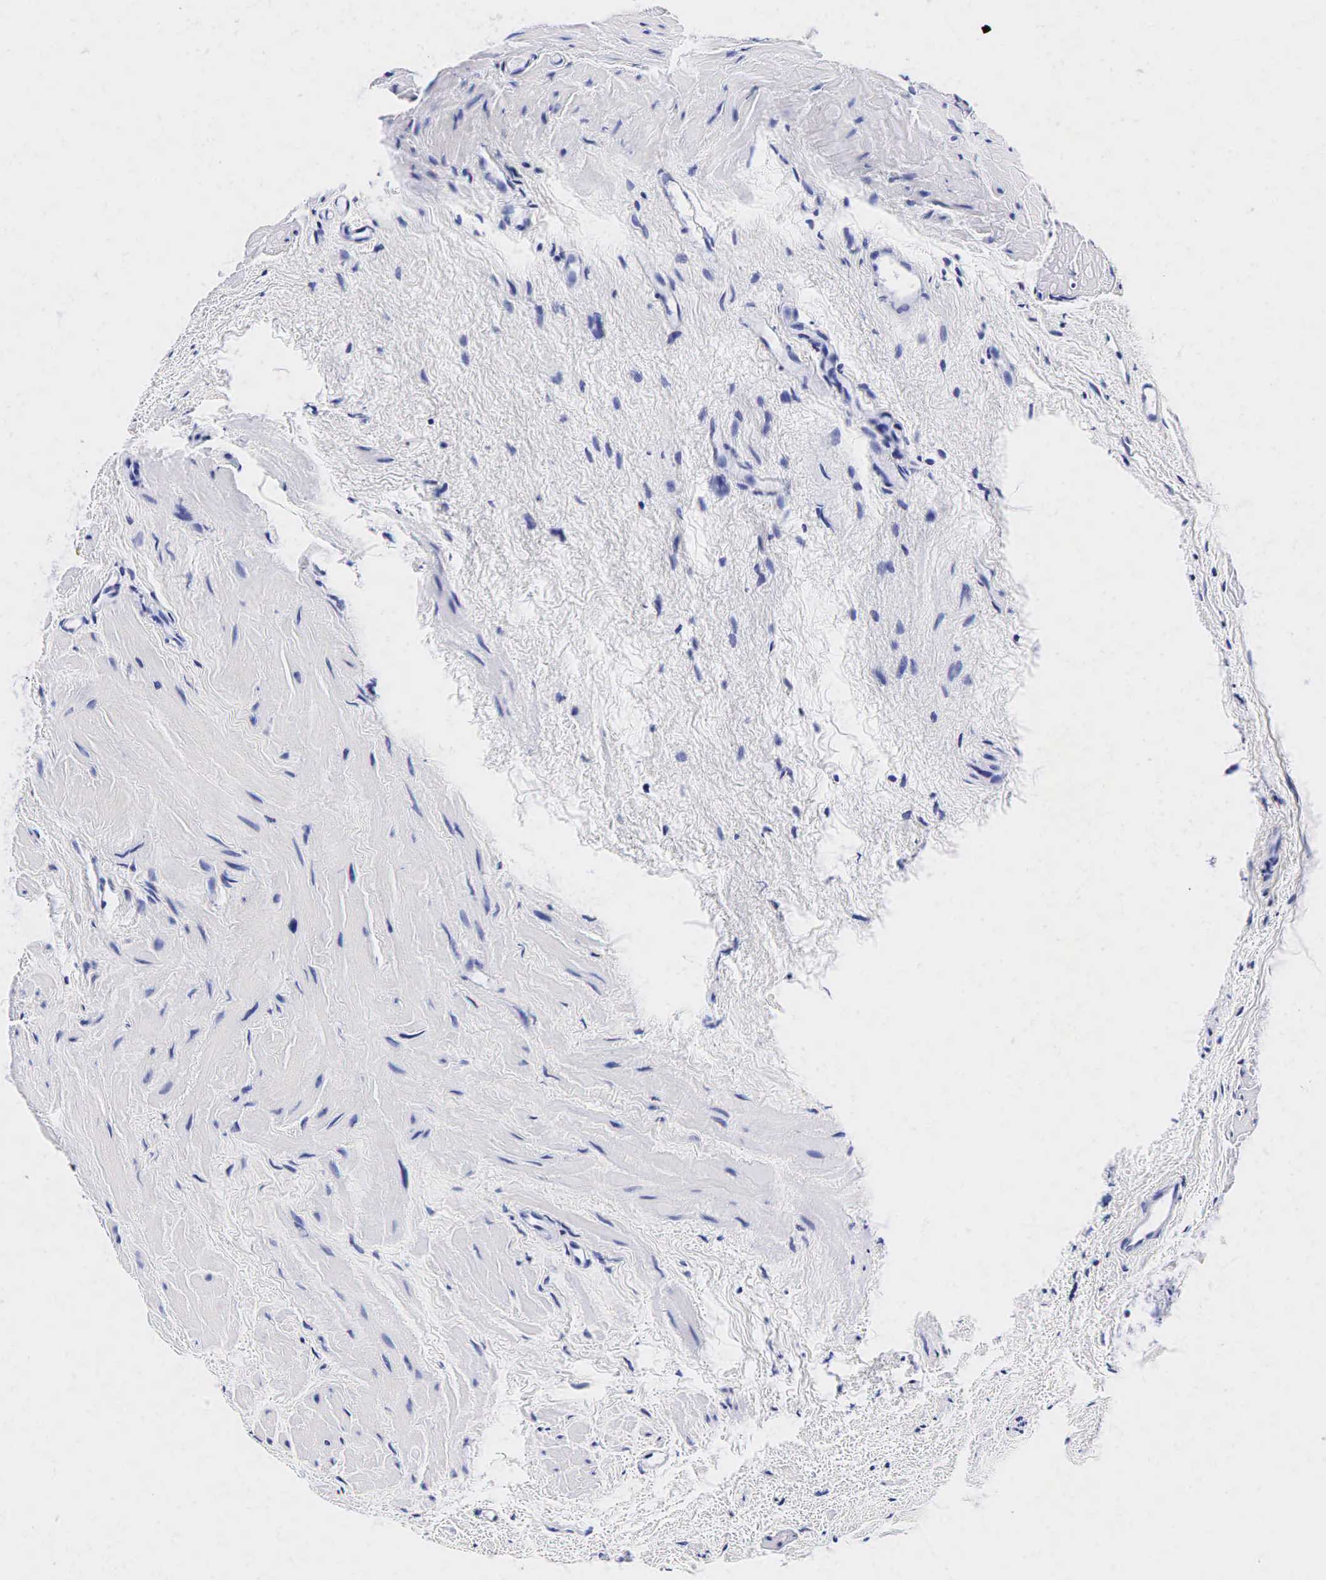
{"staining": {"intensity": "negative", "quantity": "none", "location": "none"}, "tissue": "epididymis", "cell_type": "Glandular cells", "image_type": "normal", "snomed": [{"axis": "morphology", "description": "Normal tissue, NOS"}, {"axis": "topography", "description": "Epididymis"}], "caption": "A high-resolution image shows immunohistochemistry (IHC) staining of unremarkable epididymis, which demonstrates no significant positivity in glandular cells. (Brightfield microscopy of DAB immunohistochemistry (IHC) at high magnification).", "gene": "TG", "patient": {"sex": "male", "age": 74}}